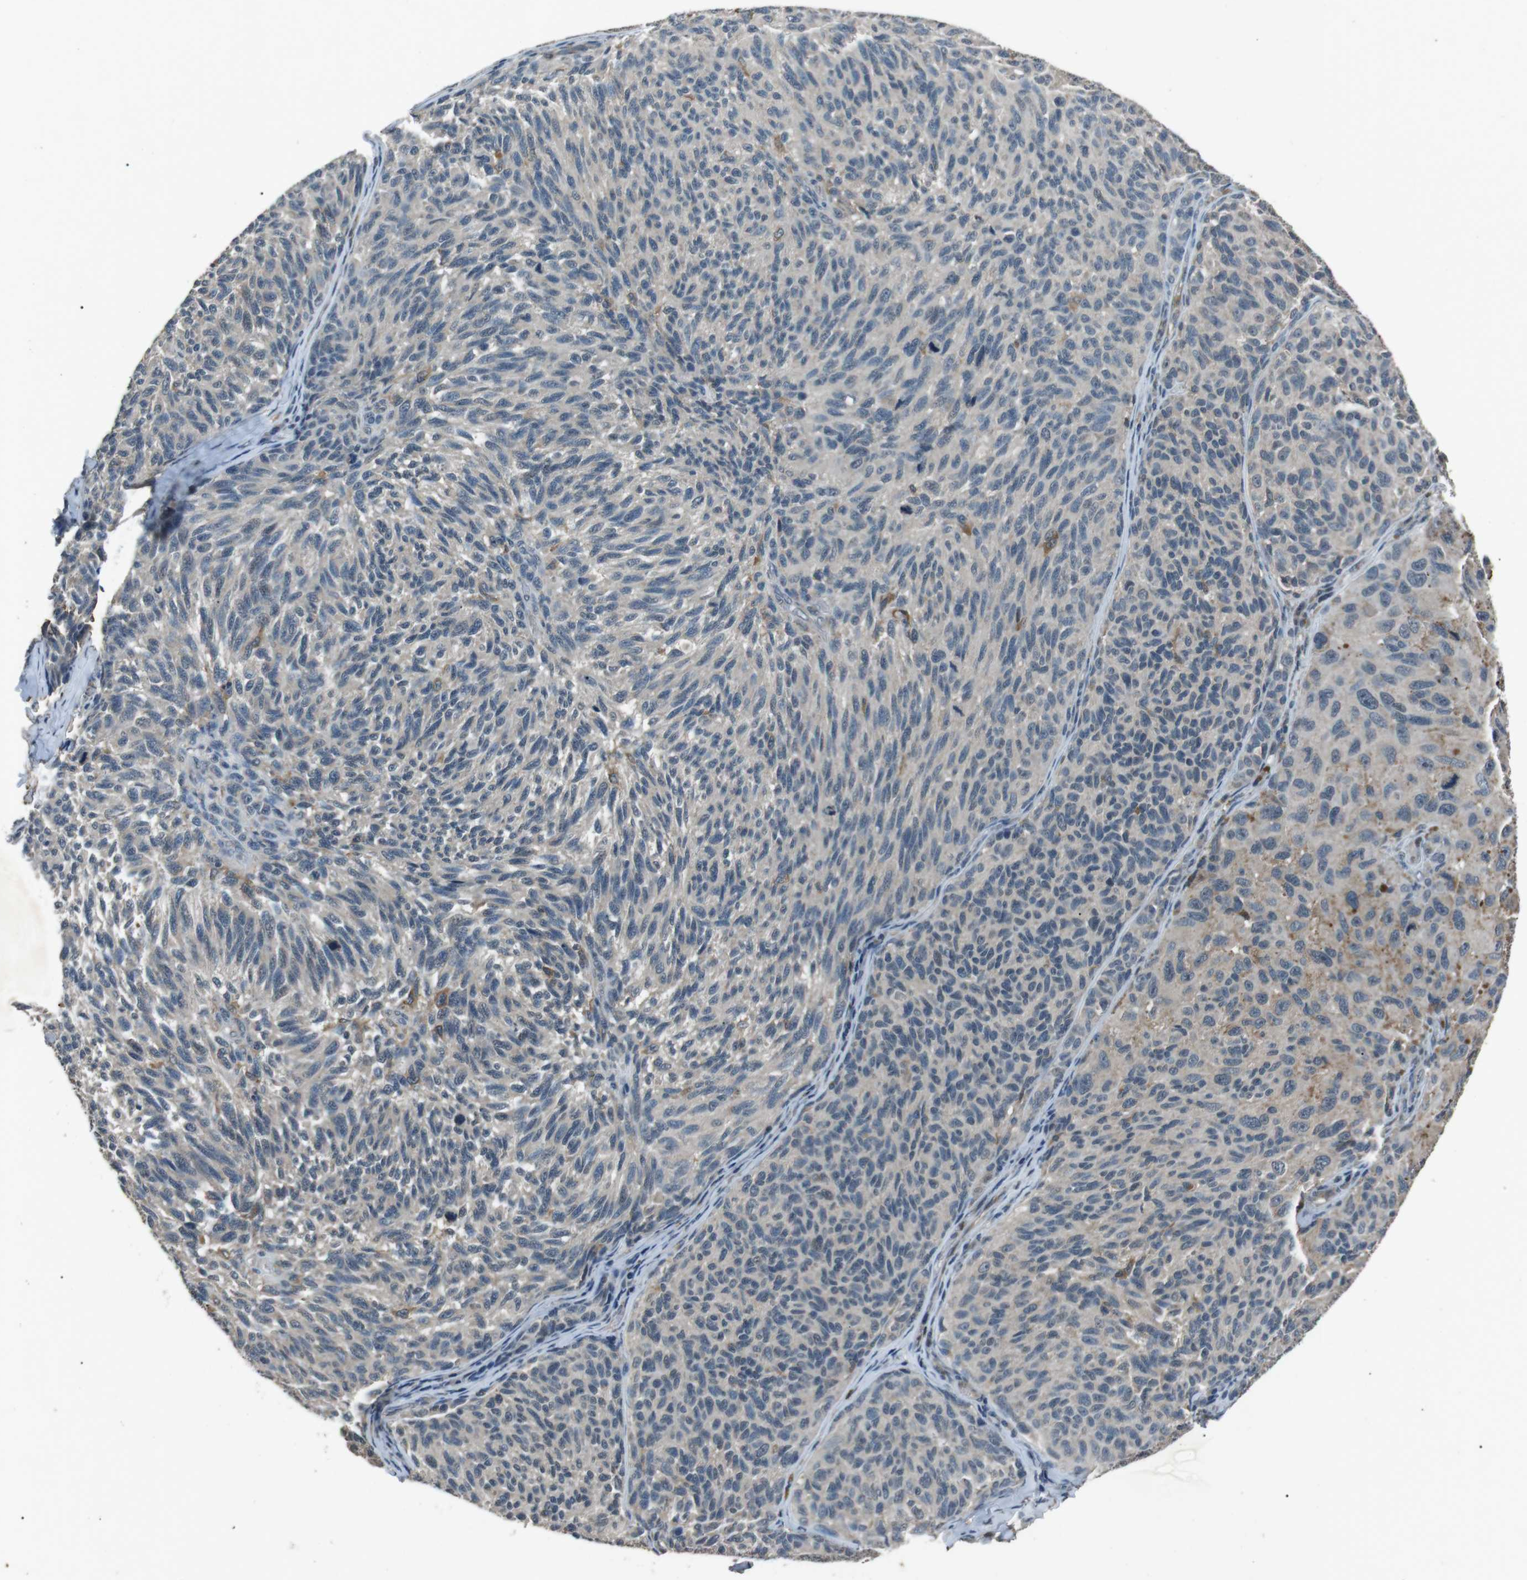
{"staining": {"intensity": "negative", "quantity": "none", "location": "none"}, "tissue": "melanoma", "cell_type": "Tumor cells", "image_type": "cancer", "snomed": [{"axis": "morphology", "description": "Malignant melanoma, NOS"}, {"axis": "topography", "description": "Skin"}], "caption": "Human malignant melanoma stained for a protein using immunohistochemistry demonstrates no staining in tumor cells.", "gene": "NEK7", "patient": {"sex": "female", "age": 73}}